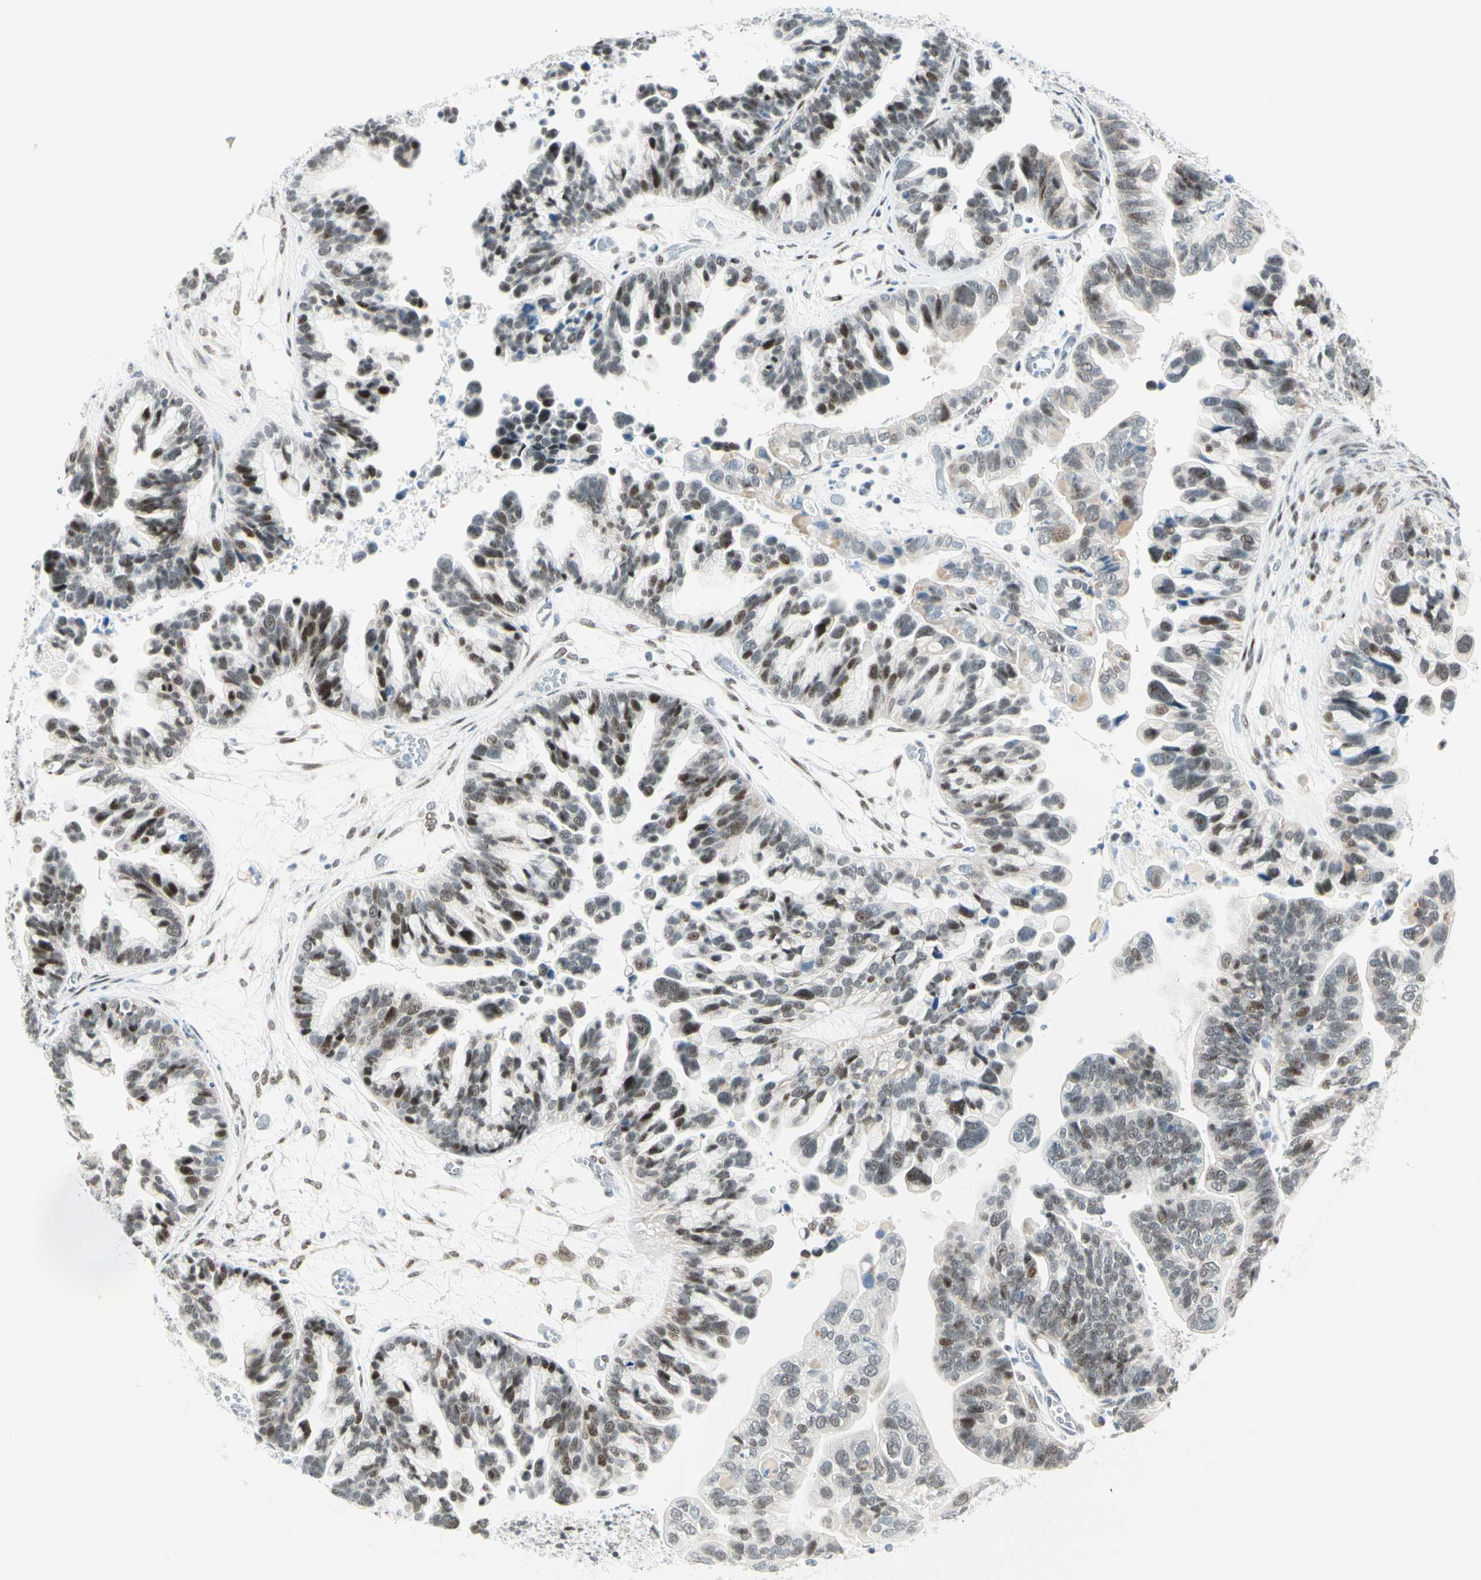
{"staining": {"intensity": "weak", "quantity": "<25%", "location": "nuclear"}, "tissue": "ovarian cancer", "cell_type": "Tumor cells", "image_type": "cancer", "snomed": [{"axis": "morphology", "description": "Cystadenocarcinoma, serous, NOS"}, {"axis": "topography", "description": "Ovary"}], "caption": "Immunohistochemistry (IHC) of ovarian cancer demonstrates no positivity in tumor cells. (DAB (3,3'-diaminobenzidine) immunohistochemistry with hematoxylin counter stain).", "gene": "PKNOX1", "patient": {"sex": "female", "age": 56}}